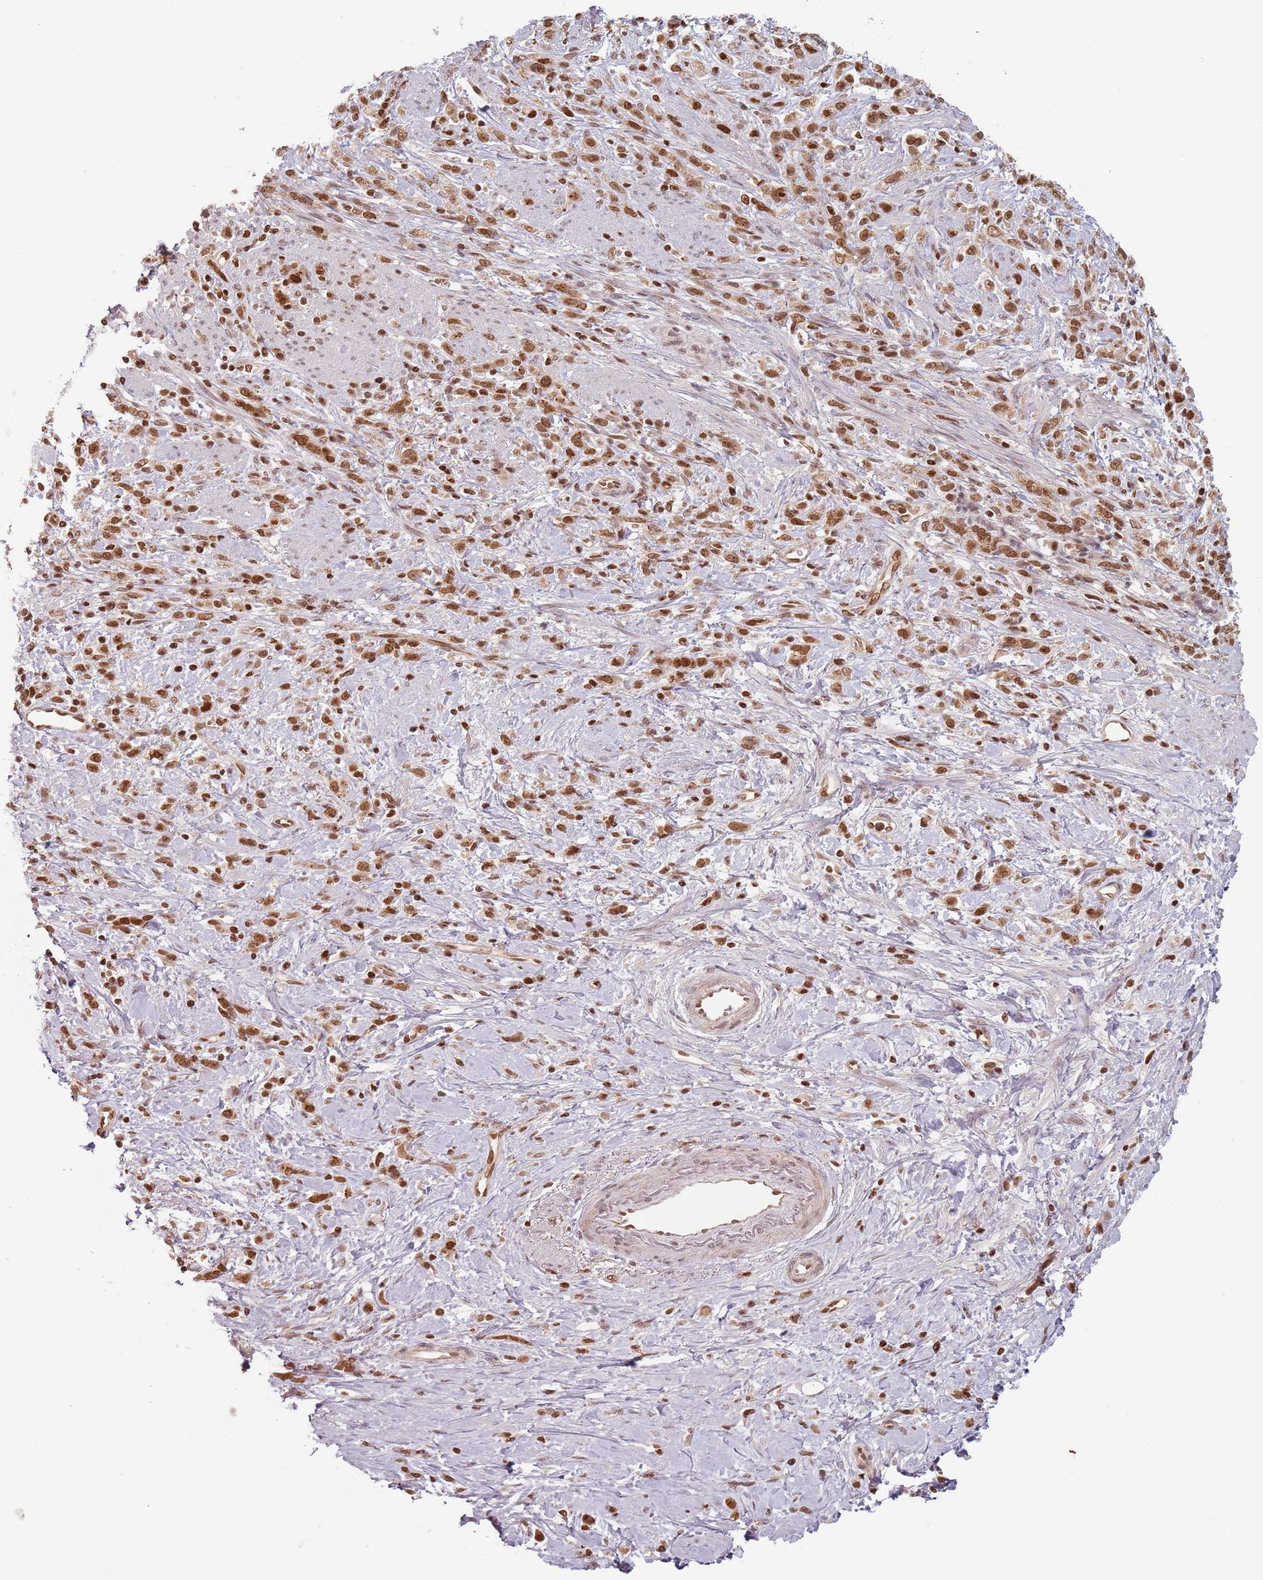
{"staining": {"intensity": "strong", "quantity": ">75%", "location": "nuclear"}, "tissue": "stomach cancer", "cell_type": "Tumor cells", "image_type": "cancer", "snomed": [{"axis": "morphology", "description": "Adenocarcinoma, NOS"}, {"axis": "topography", "description": "Stomach"}], "caption": "This photomicrograph demonstrates IHC staining of human stomach cancer, with high strong nuclear expression in approximately >75% of tumor cells.", "gene": "NUP50", "patient": {"sex": "female", "age": 60}}